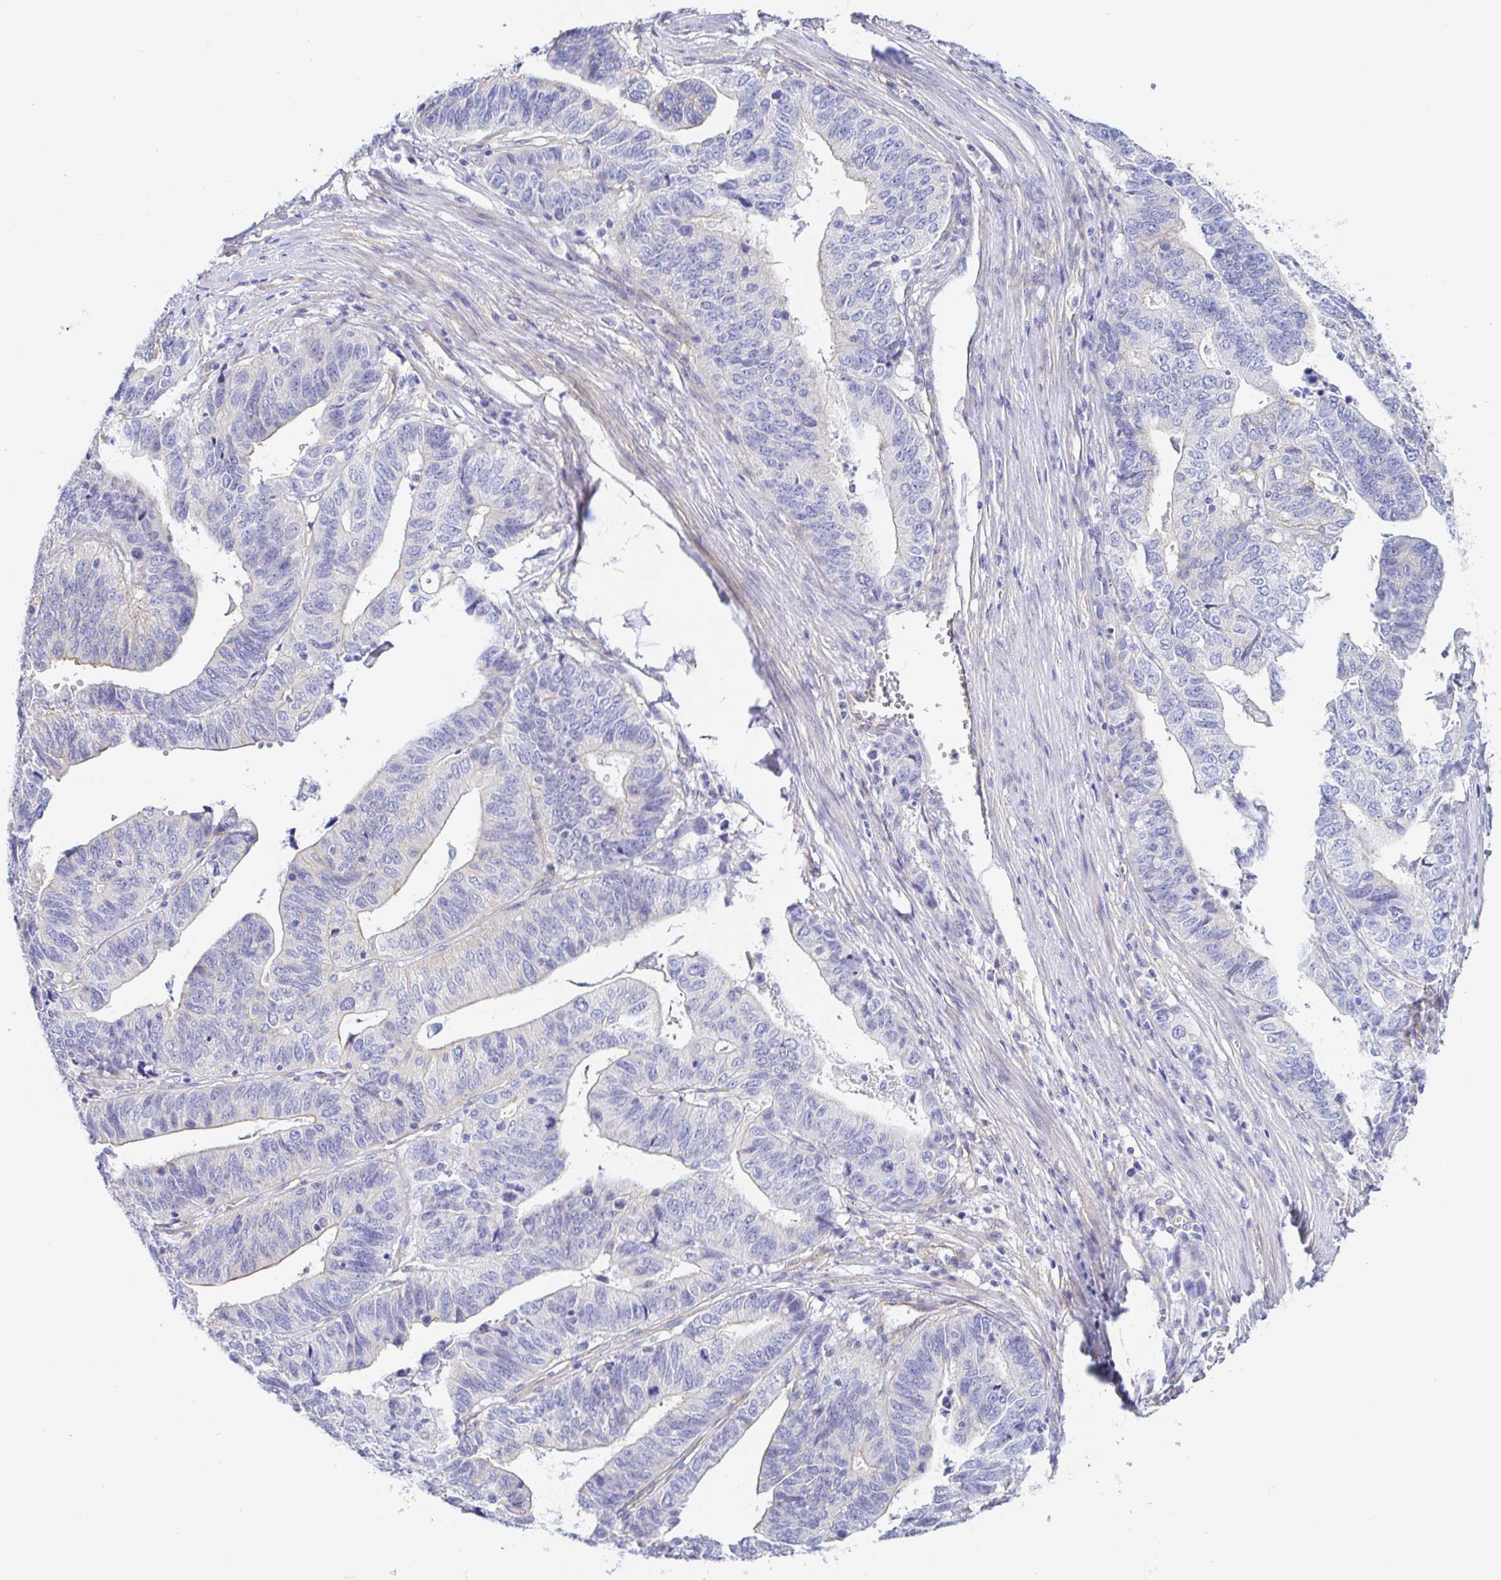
{"staining": {"intensity": "negative", "quantity": "none", "location": "none"}, "tissue": "stomach cancer", "cell_type": "Tumor cells", "image_type": "cancer", "snomed": [{"axis": "morphology", "description": "Adenocarcinoma, NOS"}, {"axis": "topography", "description": "Stomach, upper"}], "caption": "Image shows no protein expression in tumor cells of stomach cancer (adenocarcinoma) tissue.", "gene": "ARL4D", "patient": {"sex": "female", "age": 67}}